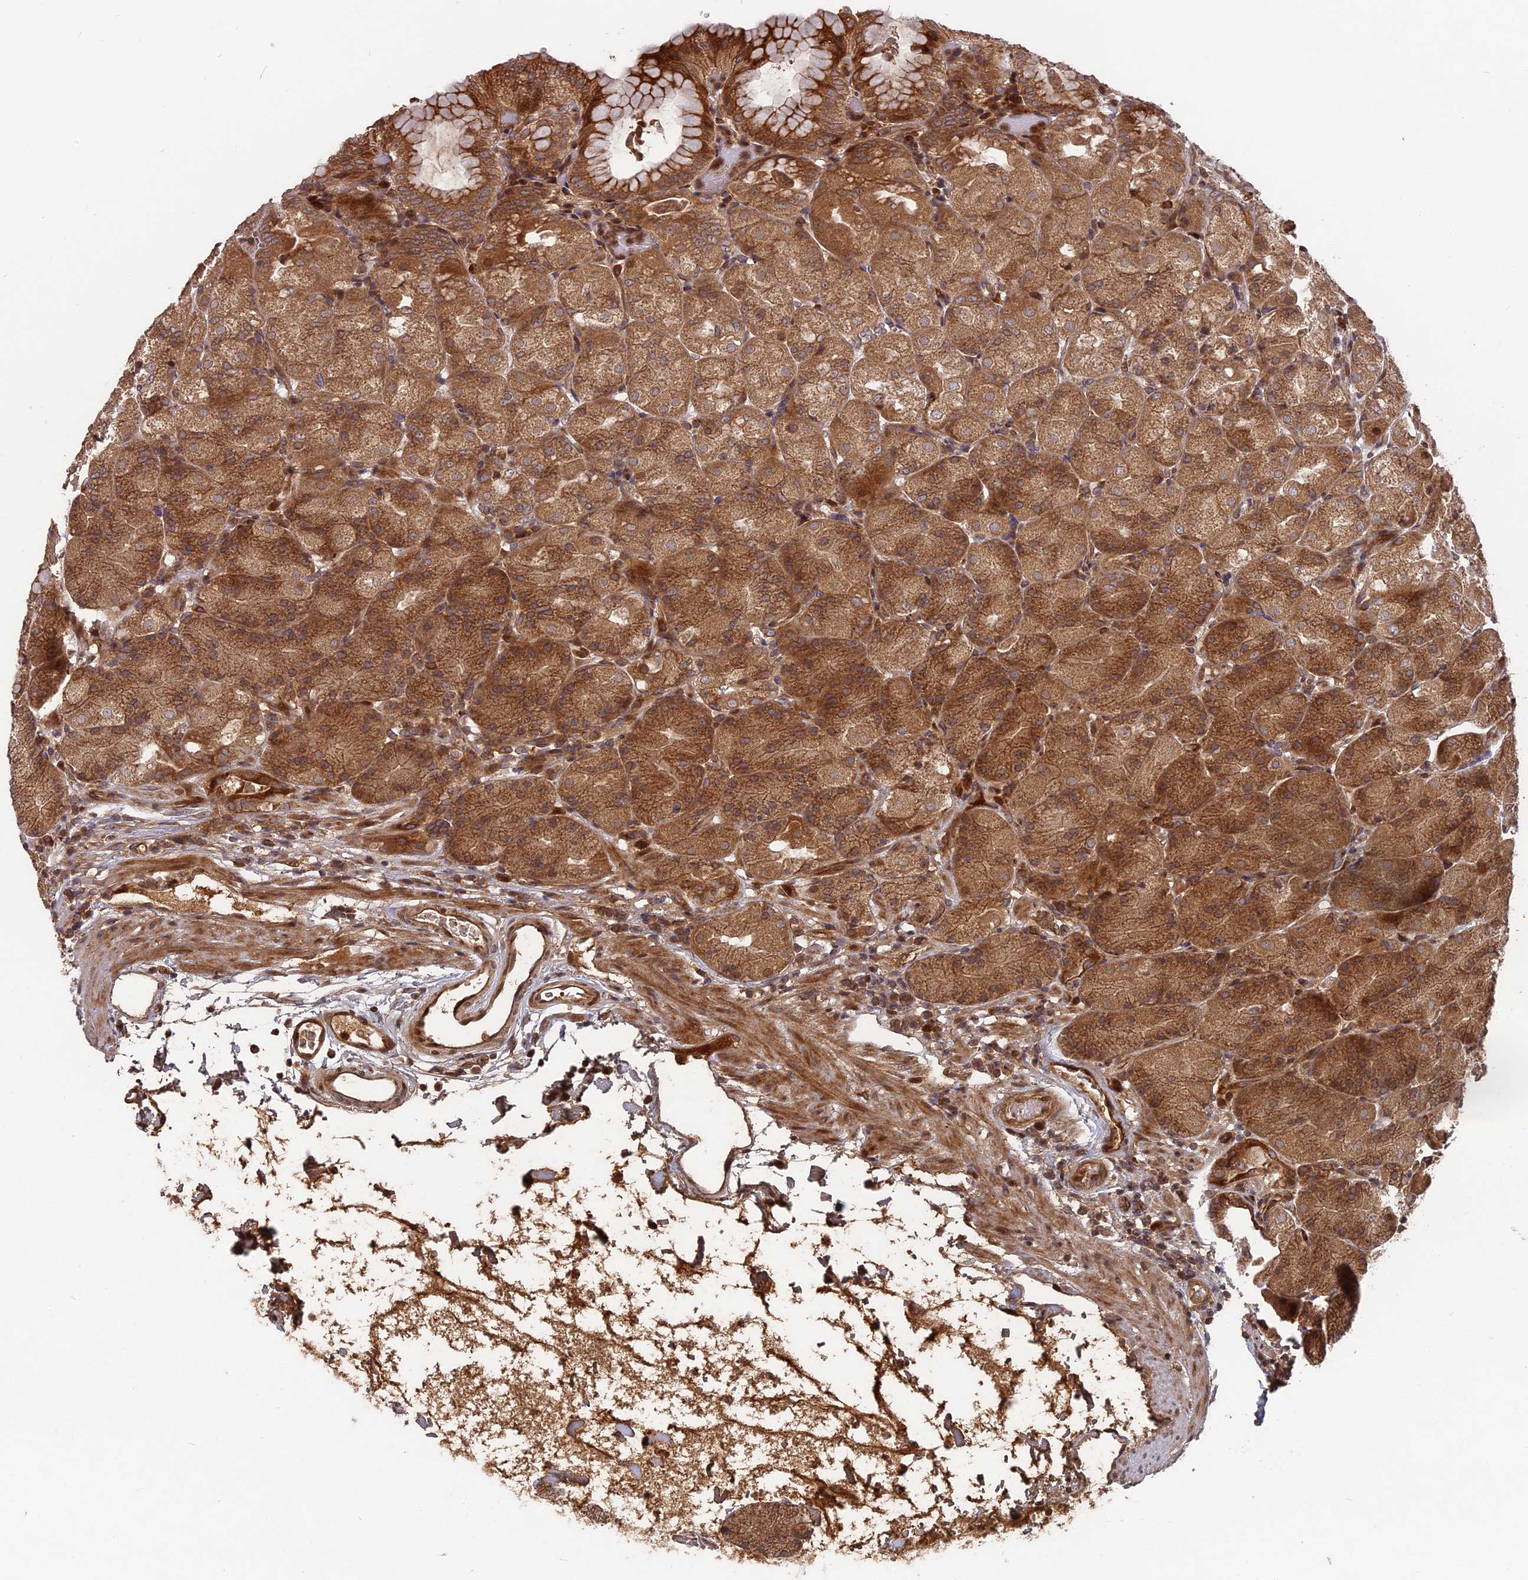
{"staining": {"intensity": "strong", "quantity": ">75%", "location": "cytoplasmic/membranous"}, "tissue": "stomach", "cell_type": "Glandular cells", "image_type": "normal", "snomed": [{"axis": "morphology", "description": "Normal tissue, NOS"}, {"axis": "topography", "description": "Stomach, upper"}, {"axis": "topography", "description": "Stomach, lower"}], "caption": "Strong cytoplasmic/membranous expression for a protein is present in approximately >75% of glandular cells of normal stomach using IHC.", "gene": "TMUB2", "patient": {"sex": "male", "age": 62}}